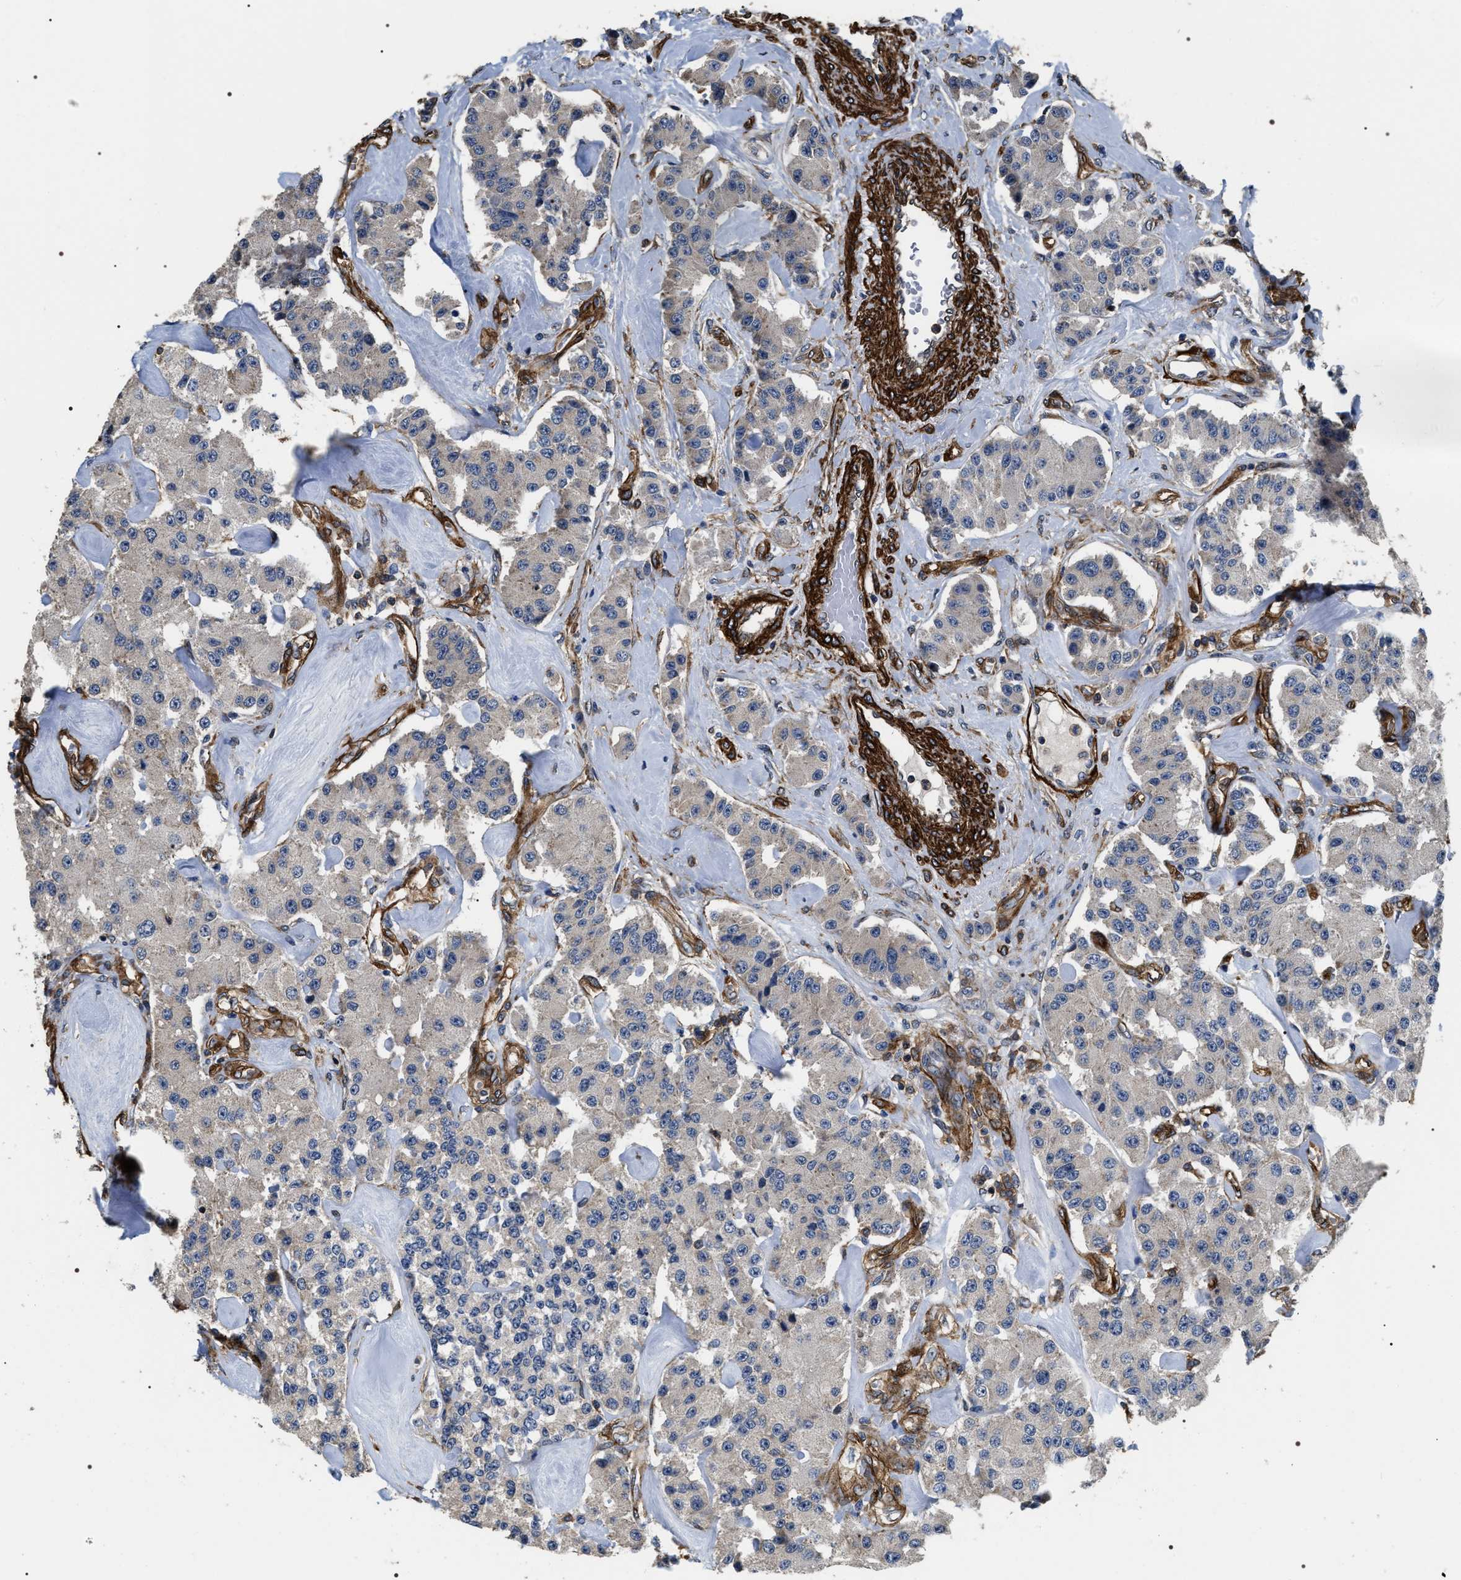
{"staining": {"intensity": "negative", "quantity": "none", "location": "none"}, "tissue": "carcinoid", "cell_type": "Tumor cells", "image_type": "cancer", "snomed": [{"axis": "morphology", "description": "Carcinoid, malignant, NOS"}, {"axis": "topography", "description": "Pancreas"}], "caption": "The image reveals no significant expression in tumor cells of carcinoid (malignant).", "gene": "ZC3HAV1L", "patient": {"sex": "male", "age": 41}}